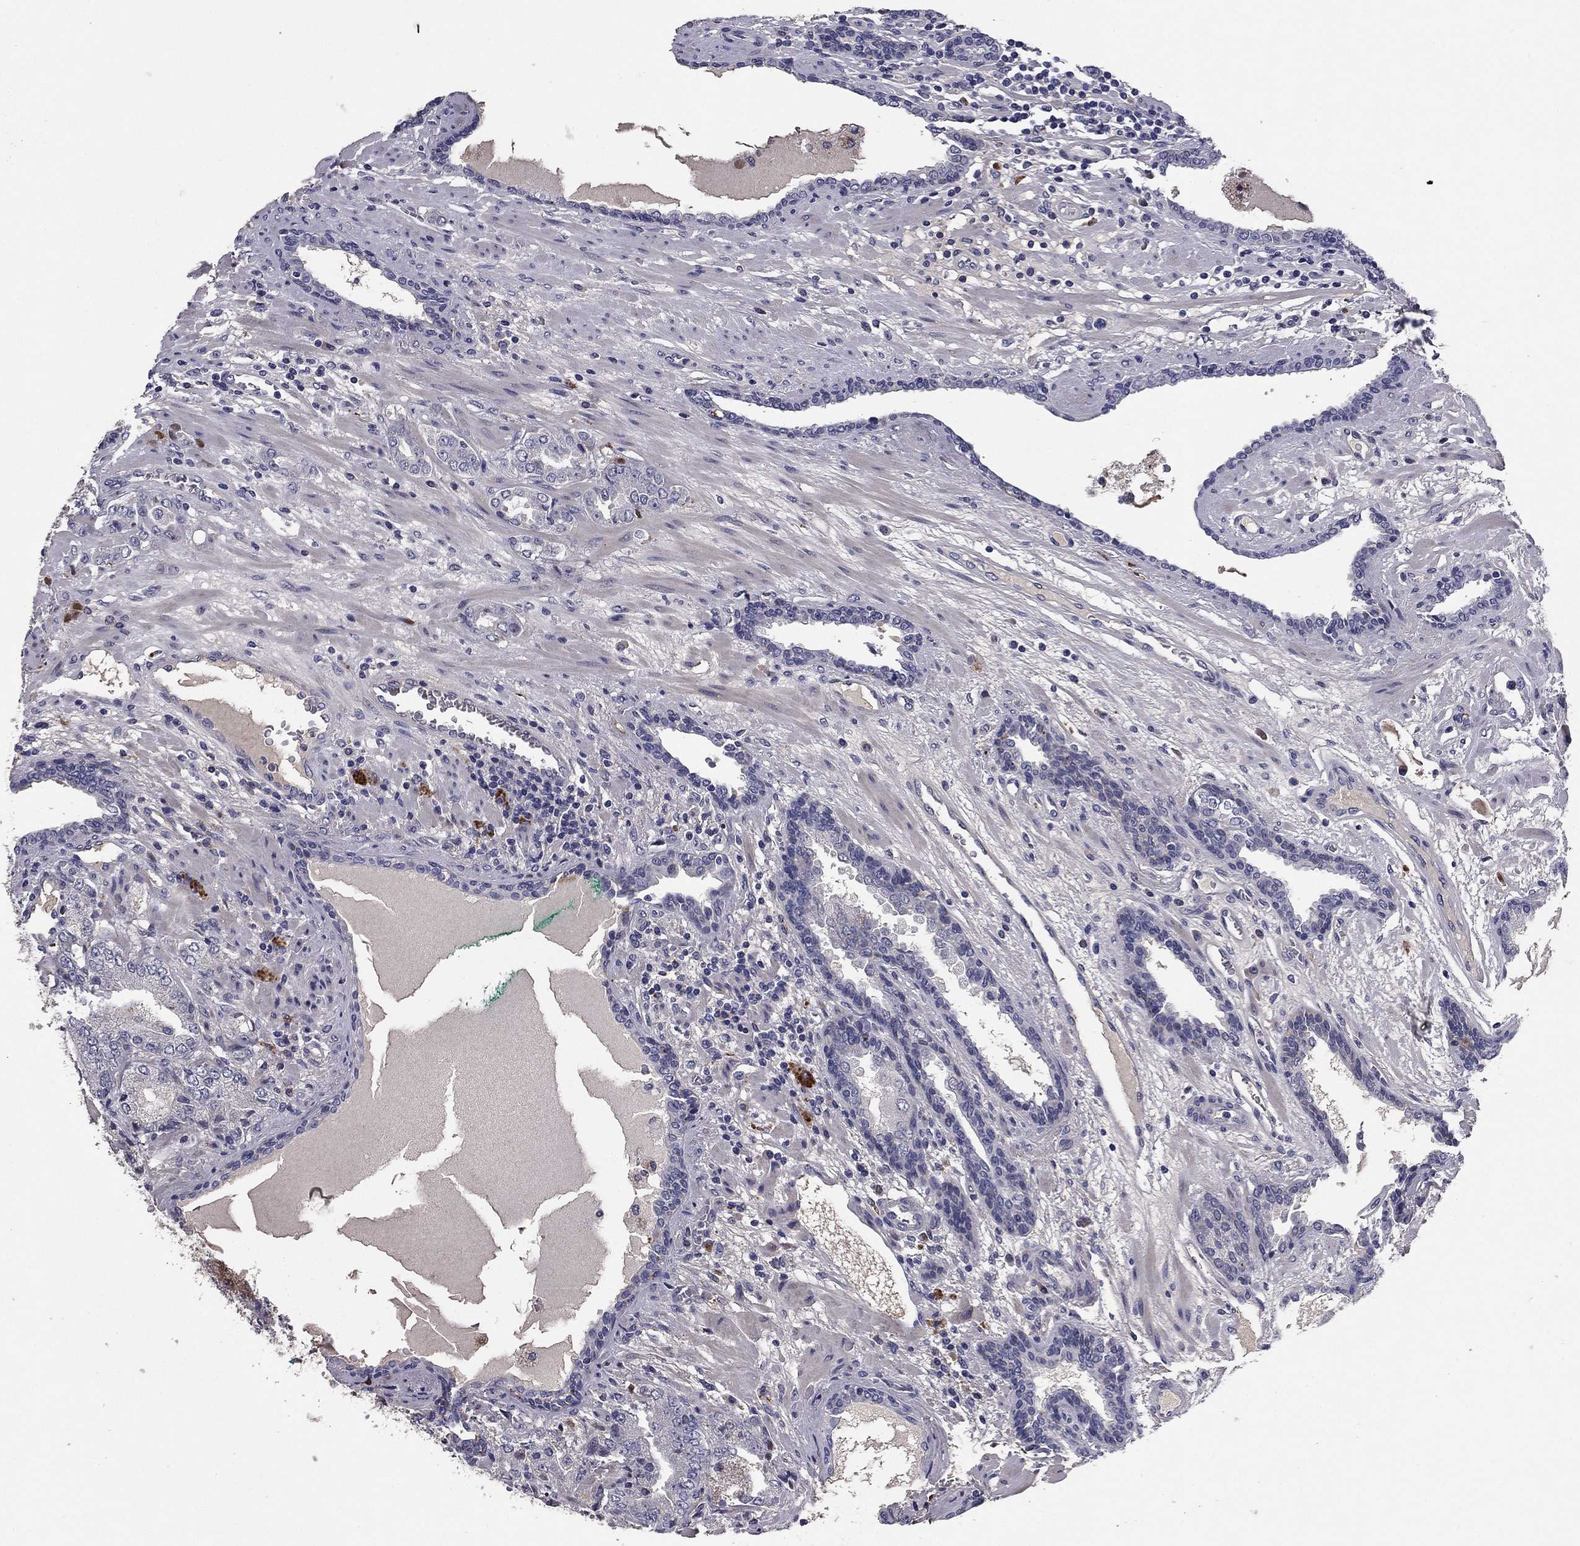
{"staining": {"intensity": "negative", "quantity": "none", "location": "none"}, "tissue": "prostate cancer", "cell_type": "Tumor cells", "image_type": "cancer", "snomed": [{"axis": "morphology", "description": "Adenocarcinoma, Low grade"}, {"axis": "topography", "description": "Prostate"}], "caption": "A high-resolution histopathology image shows immunohistochemistry (IHC) staining of prostate low-grade adenocarcinoma, which displays no significant expression in tumor cells.", "gene": "COL2A1", "patient": {"sex": "male", "age": 68}}